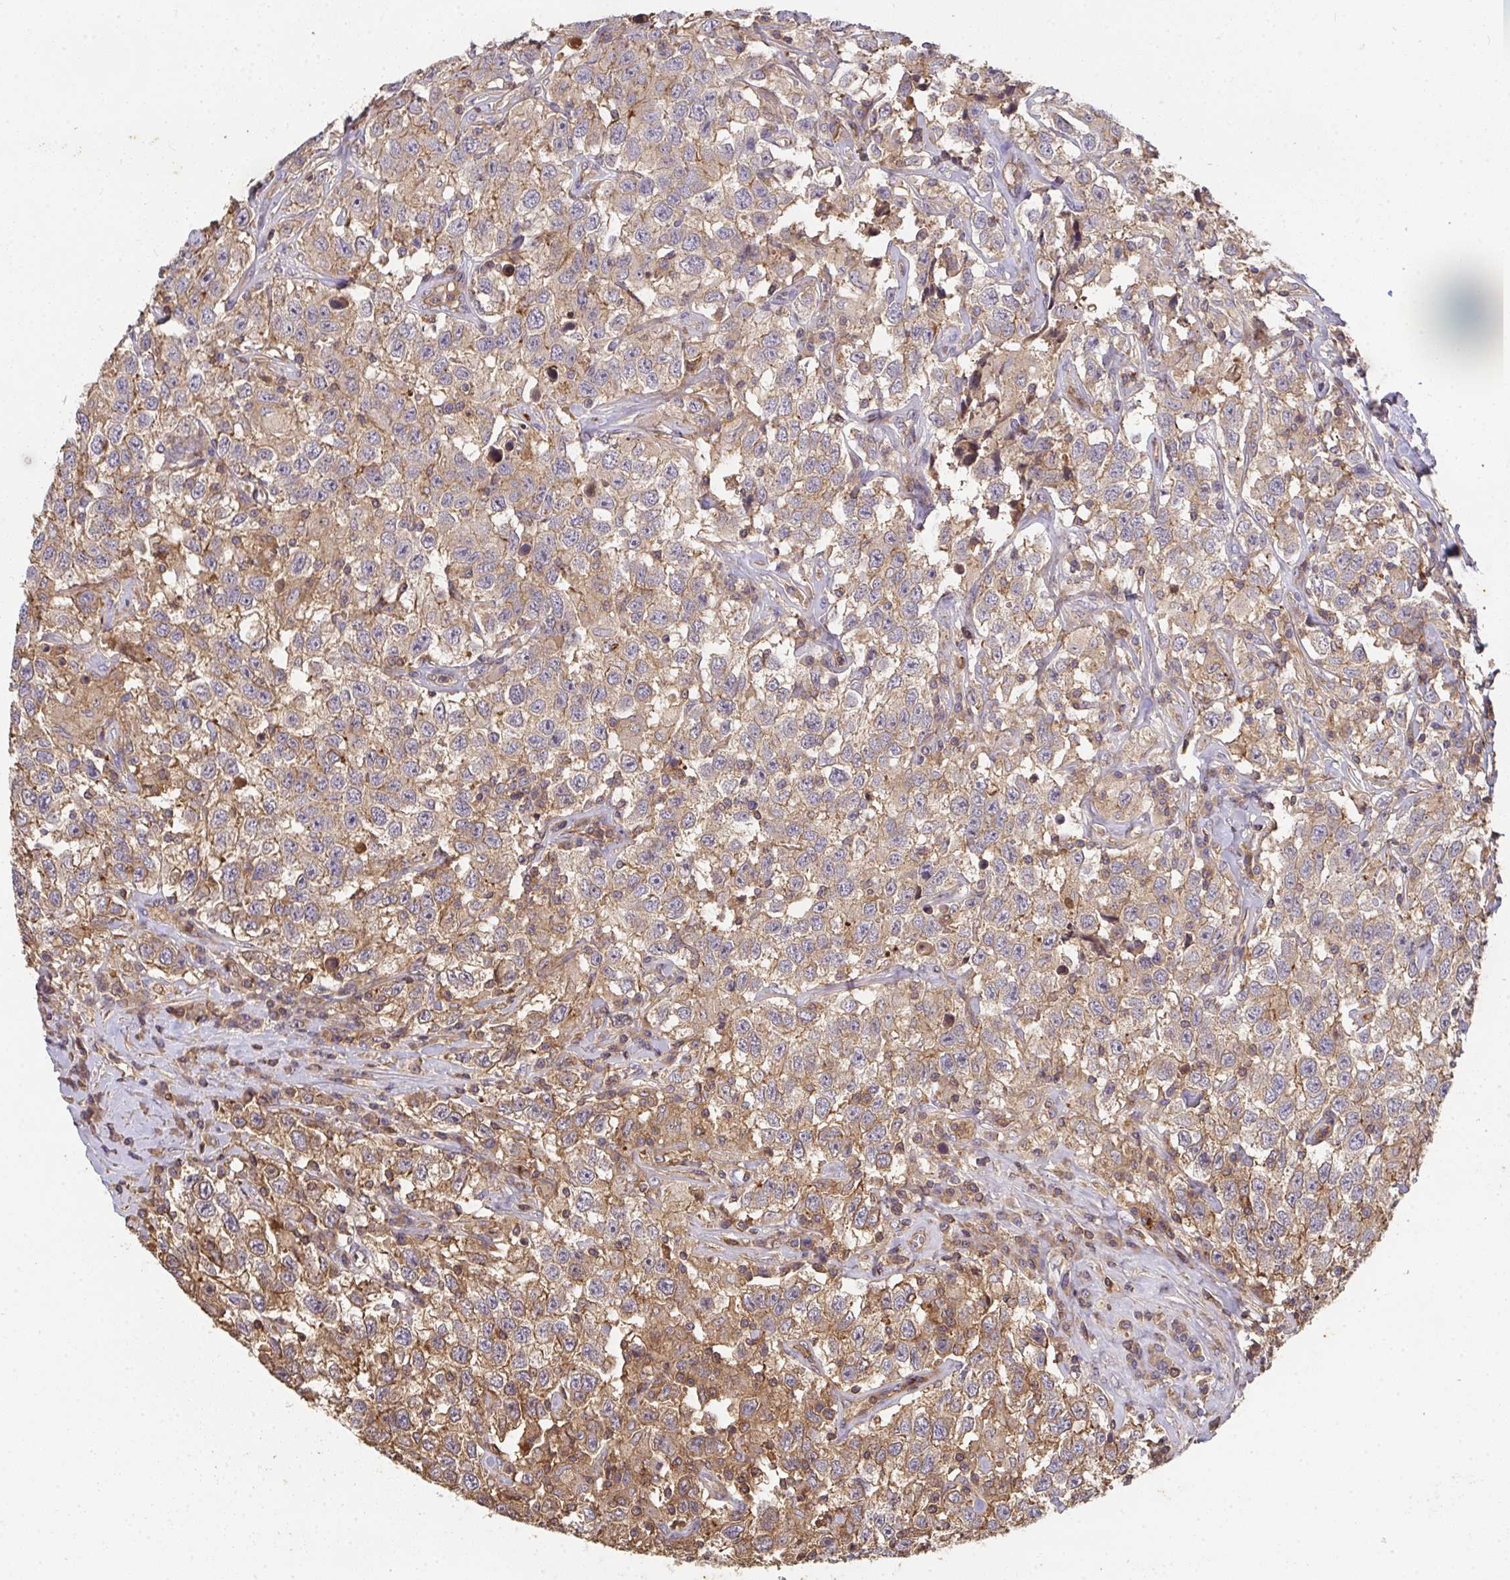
{"staining": {"intensity": "moderate", "quantity": ">75%", "location": "cytoplasmic/membranous"}, "tissue": "testis cancer", "cell_type": "Tumor cells", "image_type": "cancer", "snomed": [{"axis": "morphology", "description": "Seminoma, NOS"}, {"axis": "topography", "description": "Testis"}], "caption": "This image exhibits IHC staining of human testis cancer (seminoma), with medium moderate cytoplasmic/membranous expression in approximately >75% of tumor cells.", "gene": "TNMD", "patient": {"sex": "male", "age": 41}}